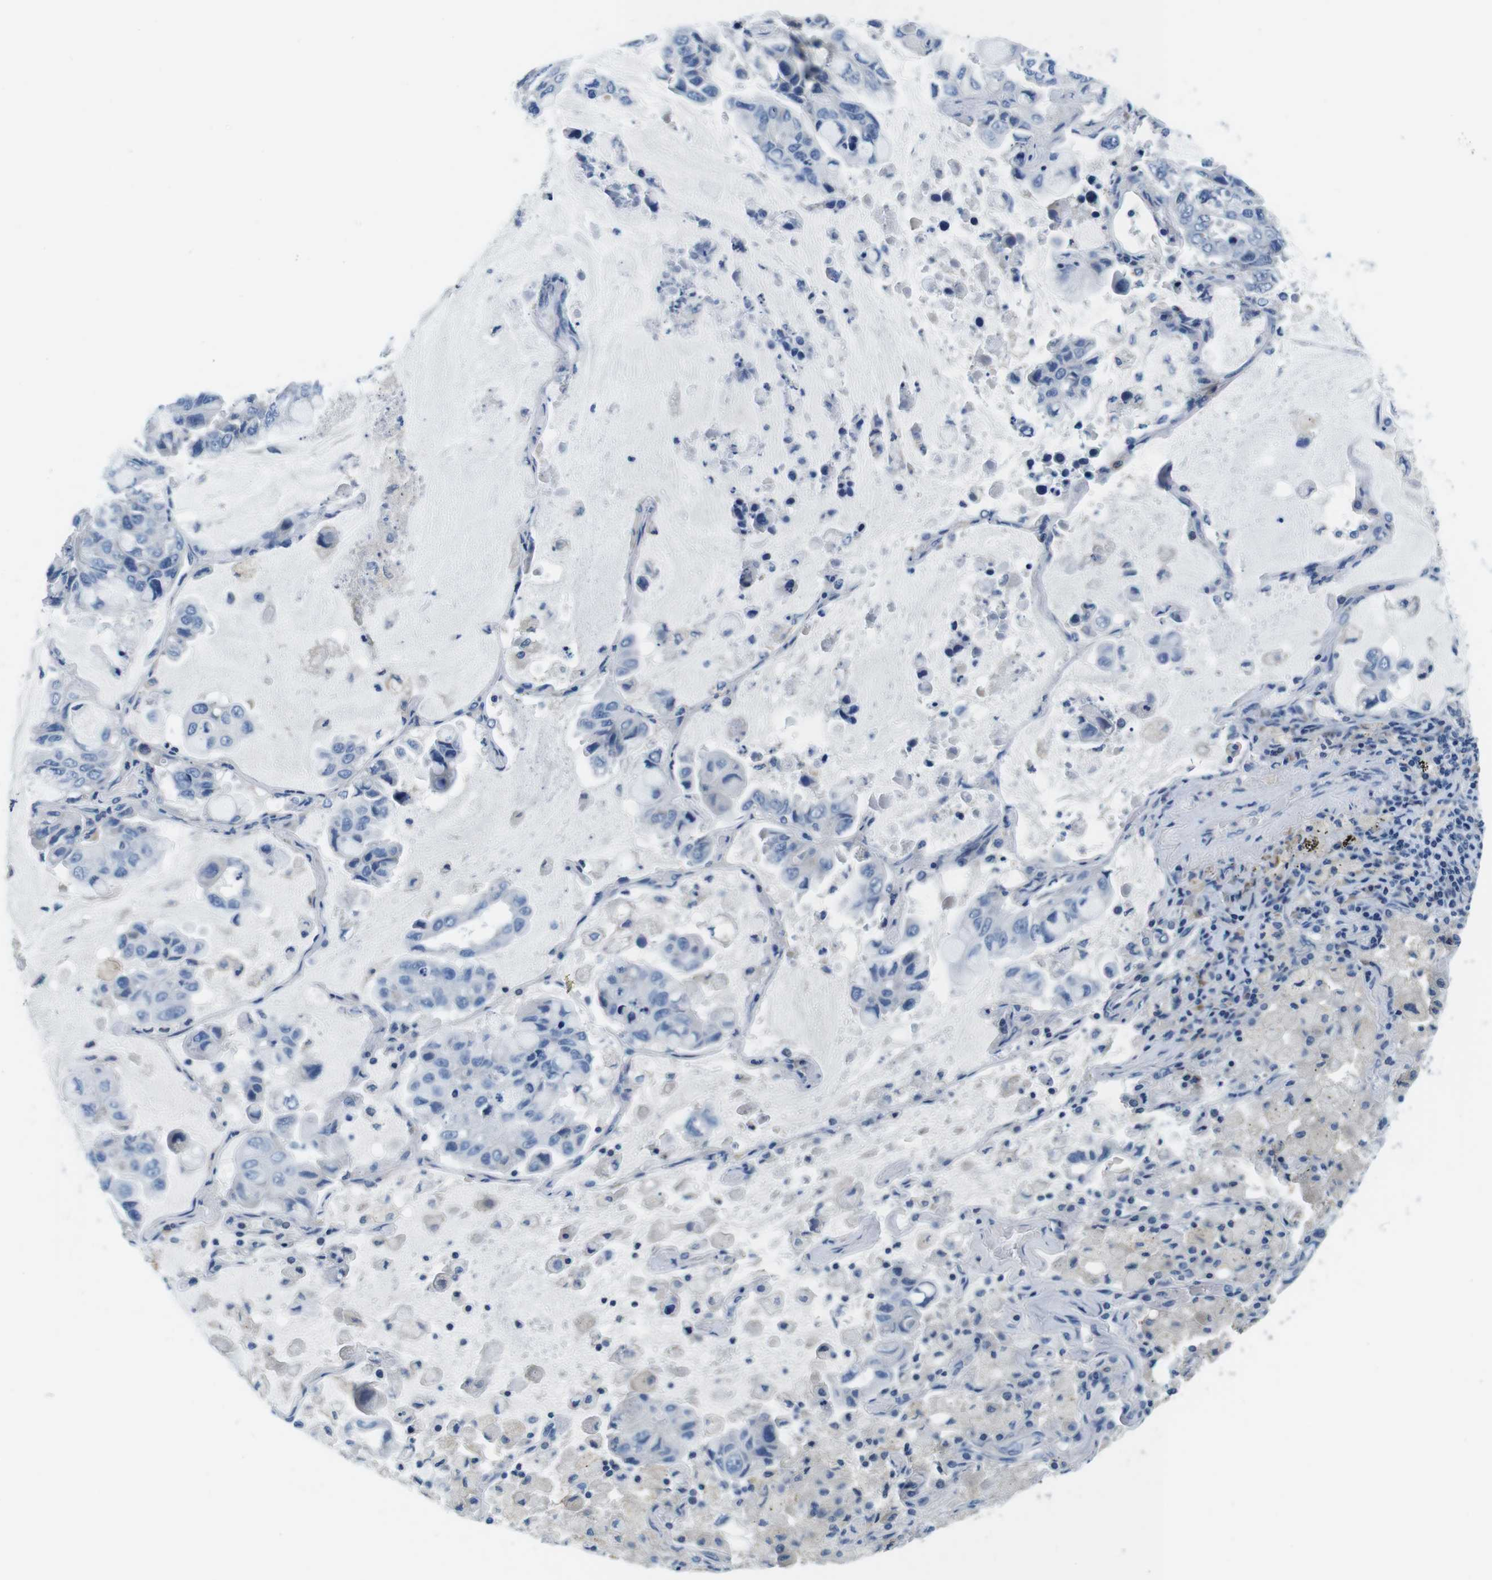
{"staining": {"intensity": "negative", "quantity": "none", "location": "none"}, "tissue": "lung cancer", "cell_type": "Tumor cells", "image_type": "cancer", "snomed": [{"axis": "morphology", "description": "Adenocarcinoma, NOS"}, {"axis": "topography", "description": "Lung"}], "caption": "IHC of human lung cancer (adenocarcinoma) exhibits no positivity in tumor cells.", "gene": "DENND4C", "patient": {"sex": "male", "age": 64}}